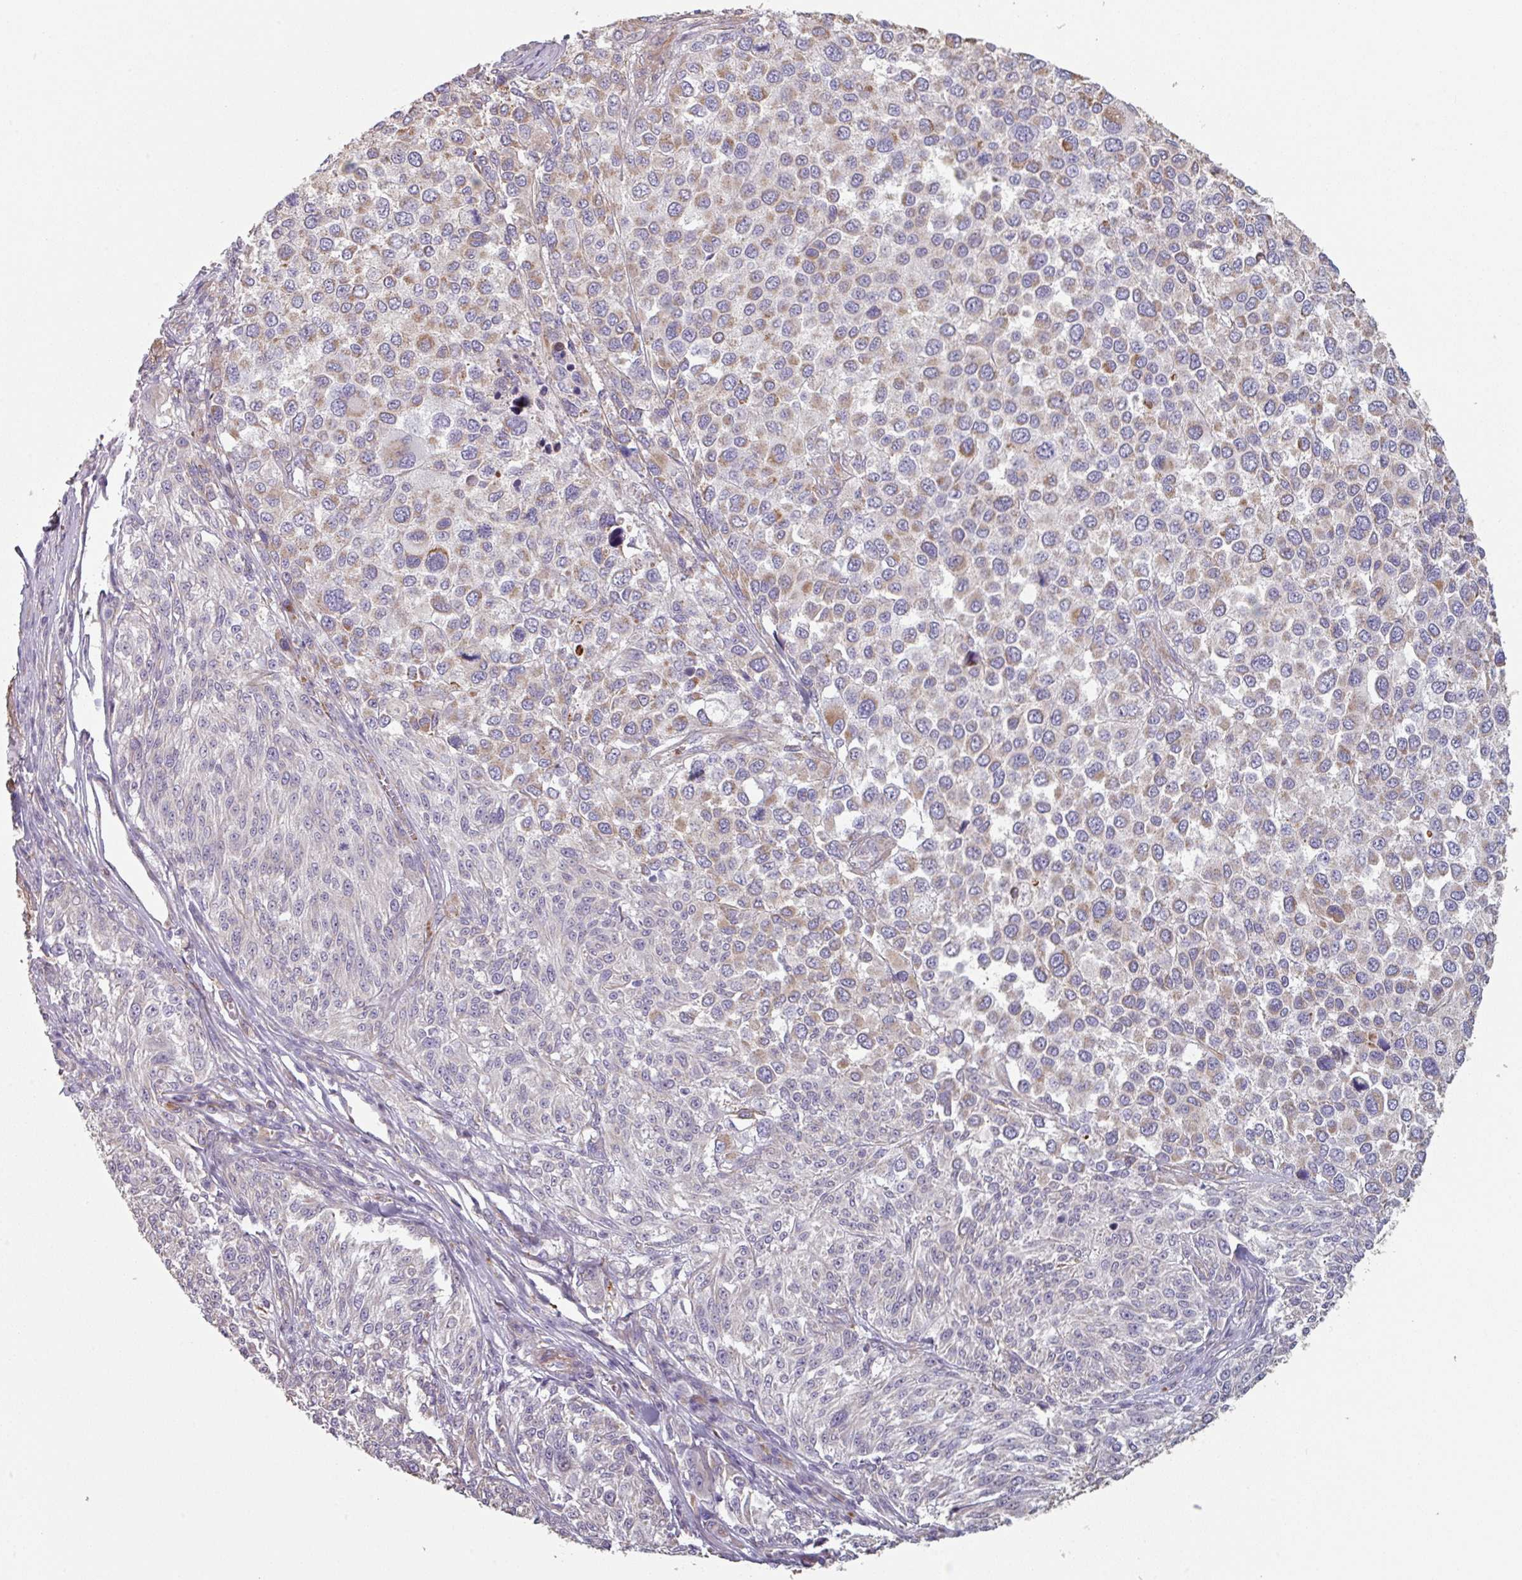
{"staining": {"intensity": "weak", "quantity": "25%-75%", "location": "cytoplasmic/membranous"}, "tissue": "melanoma", "cell_type": "Tumor cells", "image_type": "cancer", "snomed": [{"axis": "morphology", "description": "Malignant melanoma, NOS"}, {"axis": "topography", "description": "Skin of trunk"}], "caption": "Immunohistochemistry (IHC) of human melanoma demonstrates low levels of weak cytoplasmic/membranous expression in approximately 25%-75% of tumor cells.", "gene": "GSTA4", "patient": {"sex": "male", "age": 71}}